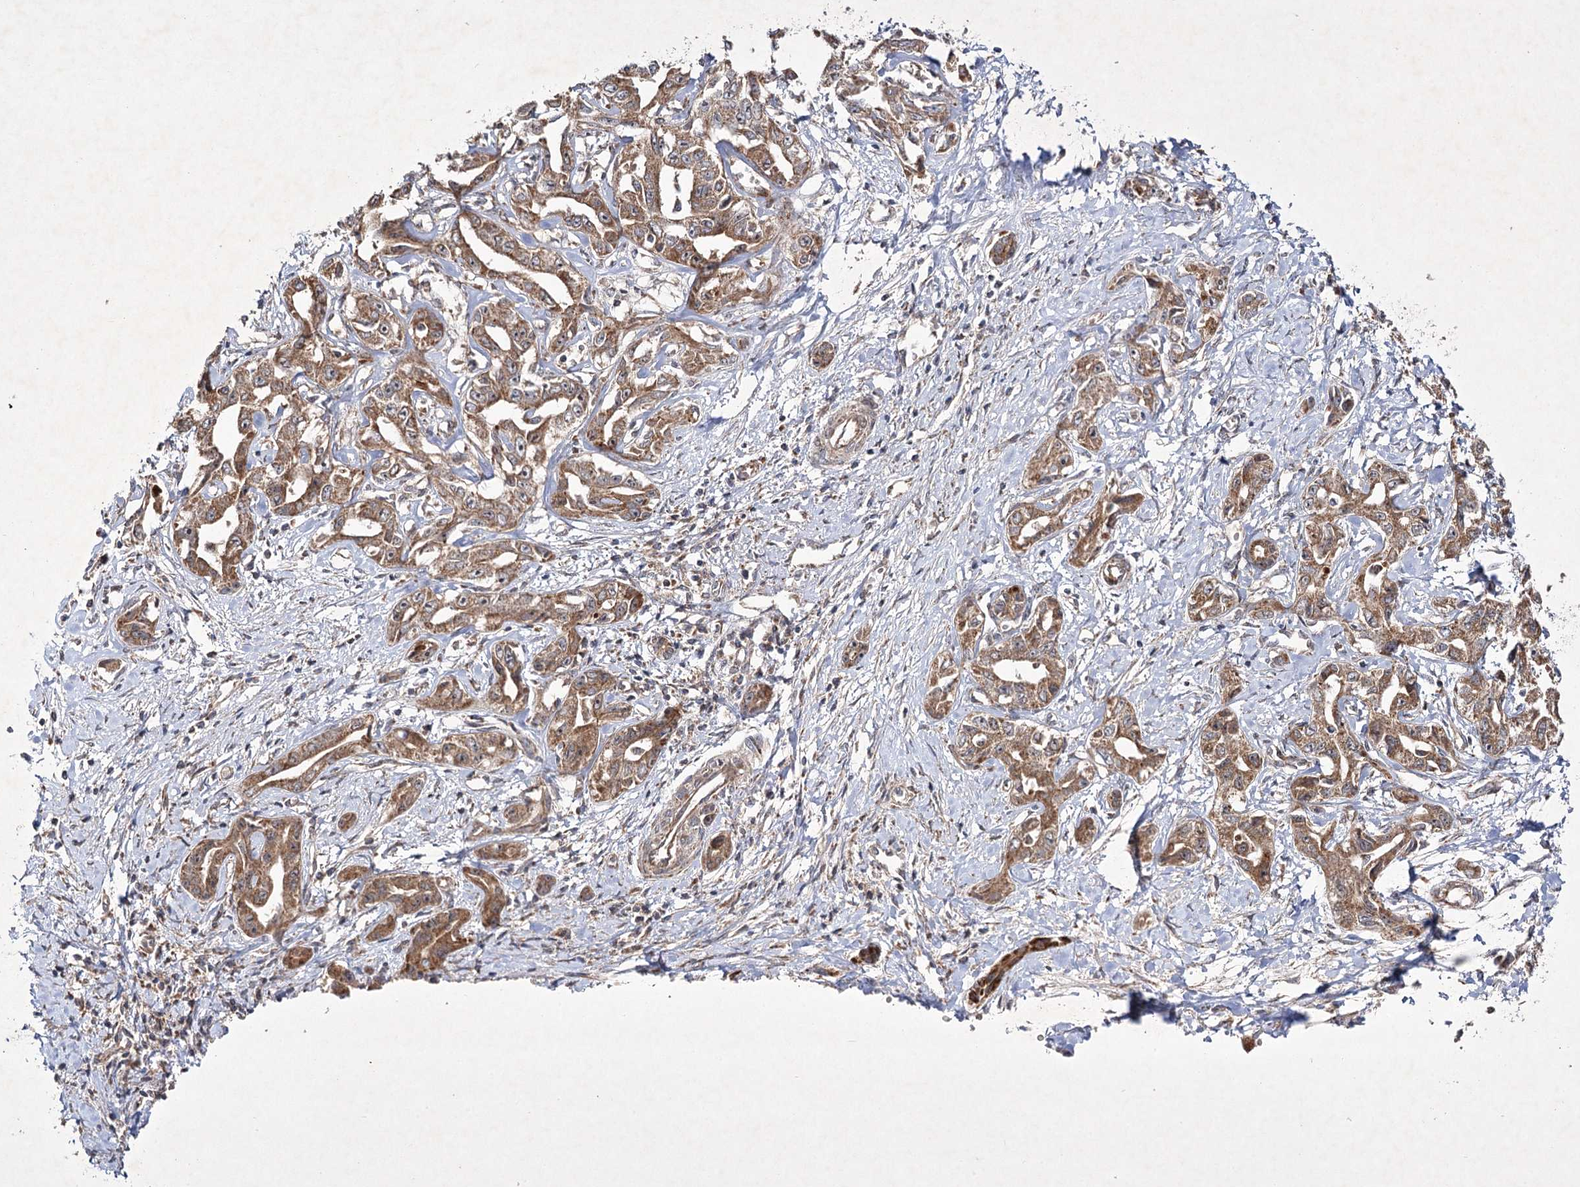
{"staining": {"intensity": "moderate", "quantity": ">75%", "location": "cytoplasmic/membranous"}, "tissue": "liver cancer", "cell_type": "Tumor cells", "image_type": "cancer", "snomed": [{"axis": "morphology", "description": "Cholangiocarcinoma"}, {"axis": "topography", "description": "Liver"}], "caption": "A photomicrograph of human cholangiocarcinoma (liver) stained for a protein shows moderate cytoplasmic/membranous brown staining in tumor cells. The staining was performed using DAB to visualize the protein expression in brown, while the nuclei were stained in blue with hematoxylin (Magnification: 20x).", "gene": "SCRN3", "patient": {"sex": "male", "age": 59}}